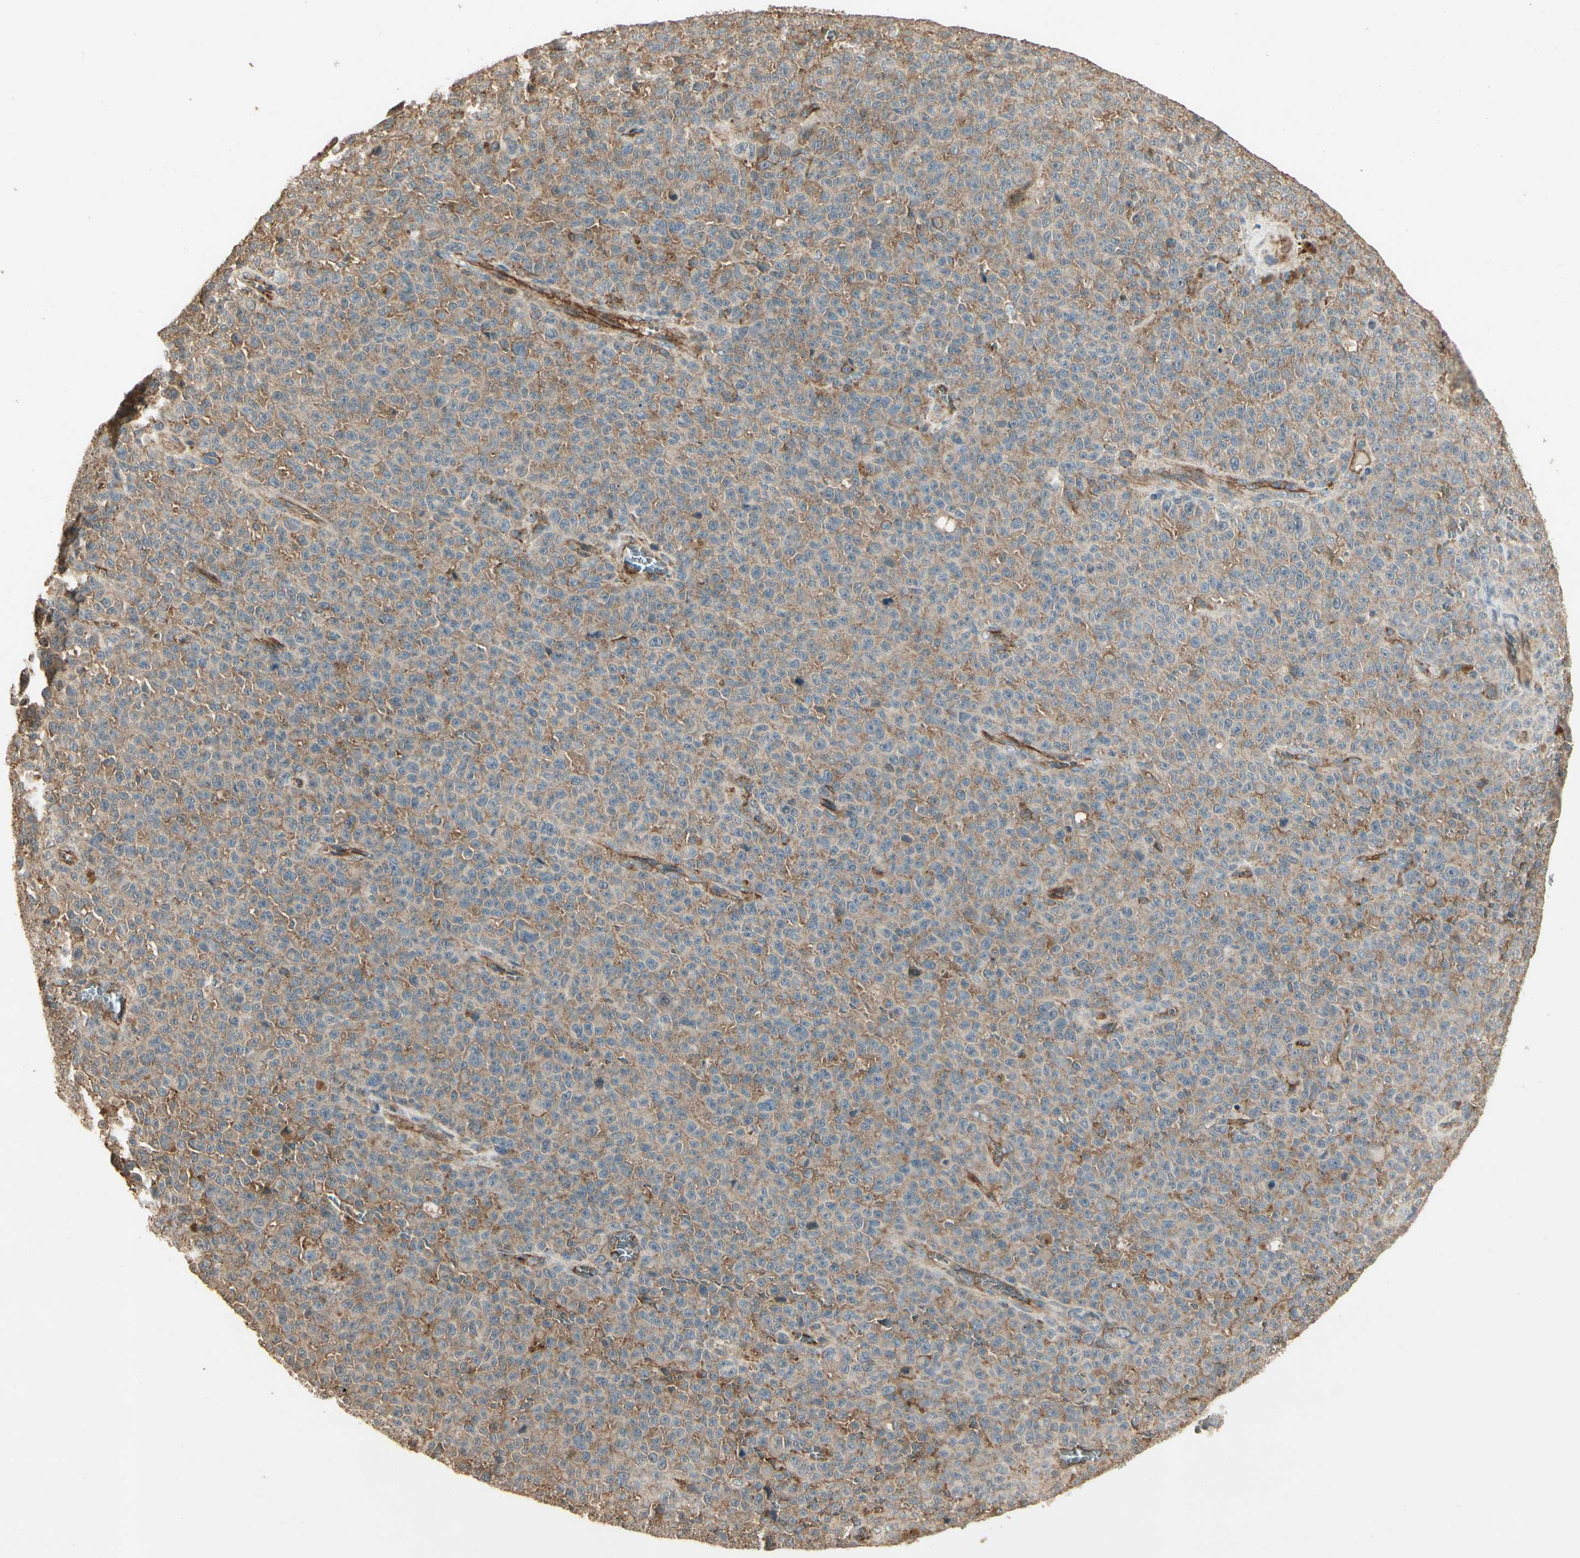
{"staining": {"intensity": "negative", "quantity": "none", "location": "none"}, "tissue": "melanoma", "cell_type": "Tumor cells", "image_type": "cancer", "snomed": [{"axis": "morphology", "description": "Malignant melanoma, NOS"}, {"axis": "topography", "description": "Skin"}], "caption": "Malignant melanoma stained for a protein using immunohistochemistry (IHC) displays no staining tumor cells.", "gene": "RNF180", "patient": {"sex": "female", "age": 82}}